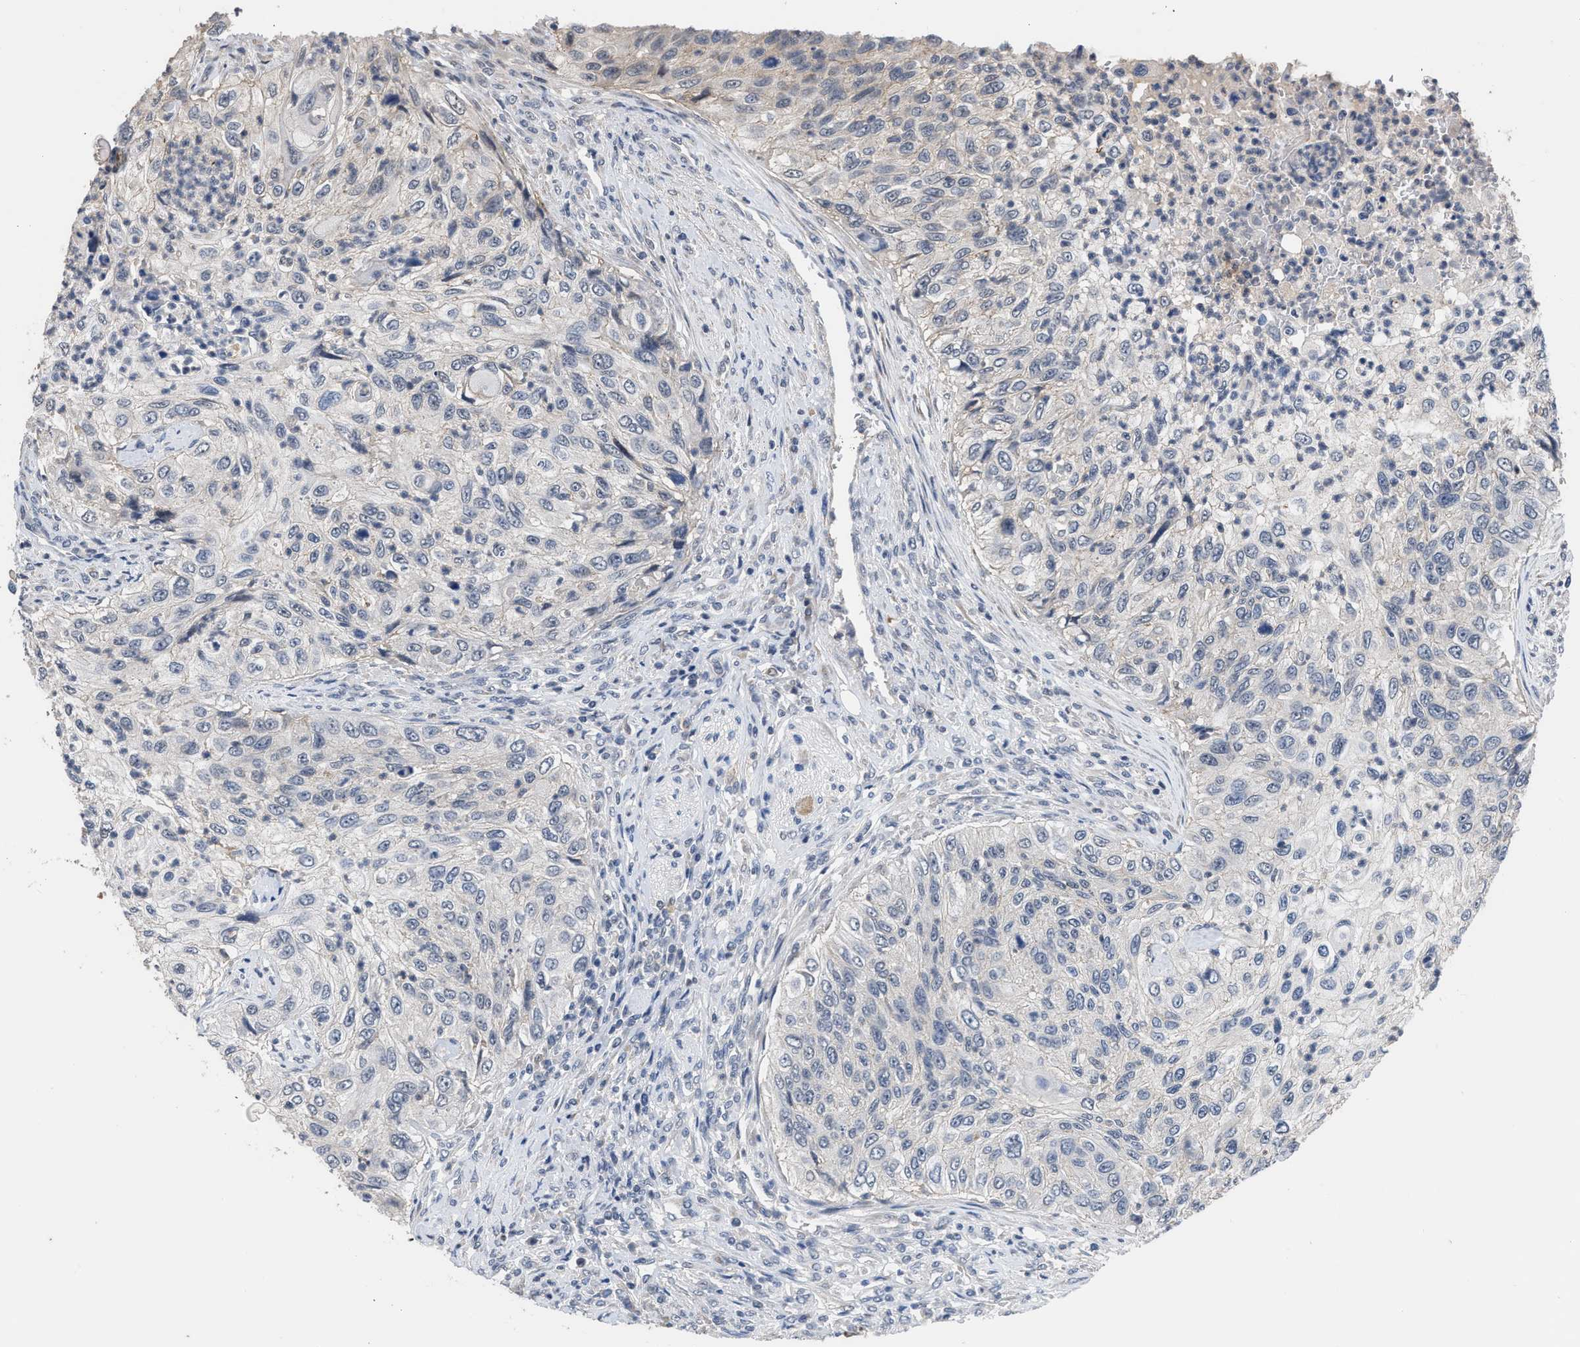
{"staining": {"intensity": "weak", "quantity": "<25%", "location": "cytoplasmic/membranous"}, "tissue": "urothelial cancer", "cell_type": "Tumor cells", "image_type": "cancer", "snomed": [{"axis": "morphology", "description": "Urothelial carcinoma, High grade"}, {"axis": "topography", "description": "Urinary bladder"}], "caption": "Immunohistochemistry (IHC) of human urothelial cancer reveals no staining in tumor cells.", "gene": "CSF3R", "patient": {"sex": "male", "age": 35}}